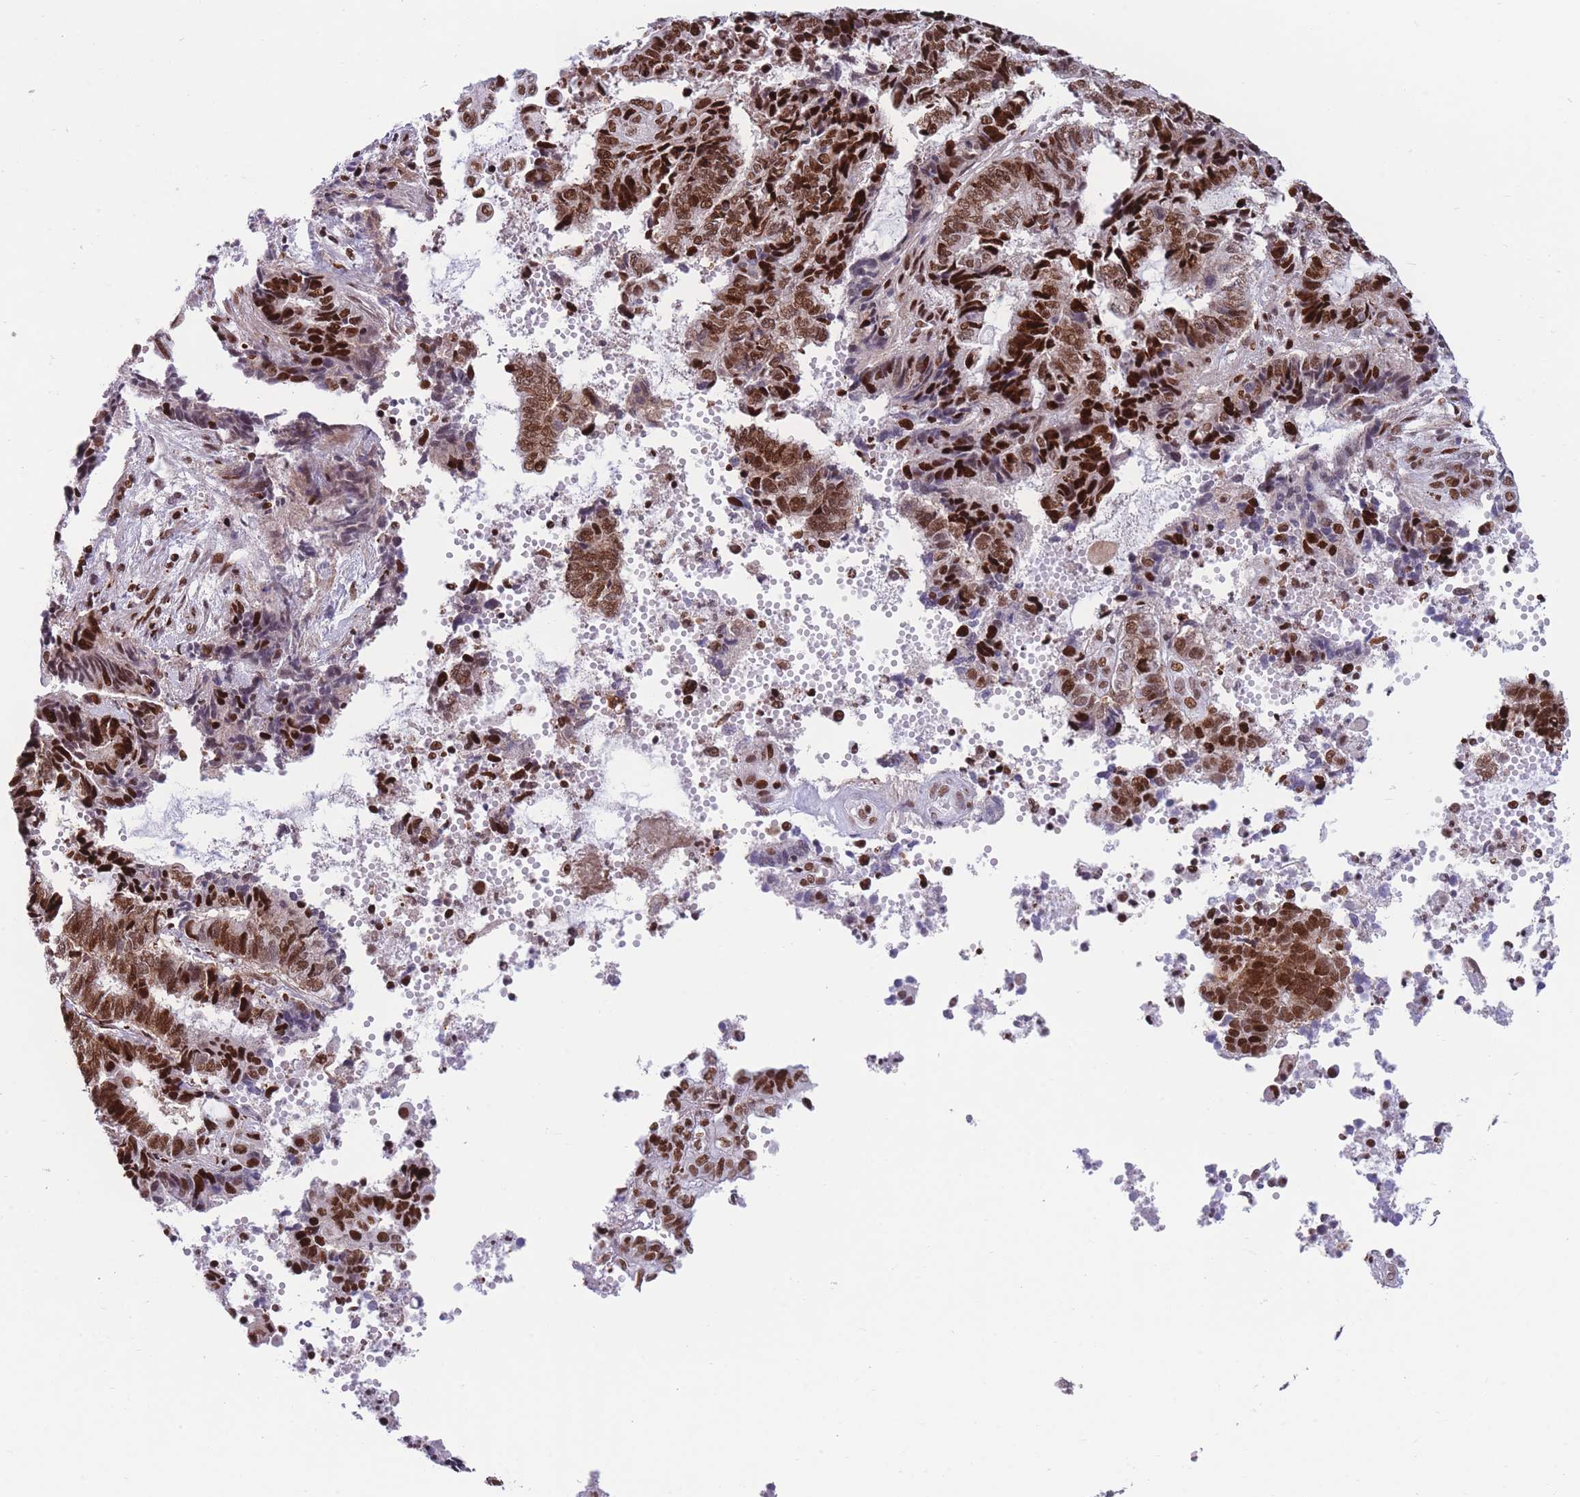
{"staining": {"intensity": "strong", "quantity": "25%-75%", "location": "cytoplasmic/membranous,nuclear"}, "tissue": "endometrial cancer", "cell_type": "Tumor cells", "image_type": "cancer", "snomed": [{"axis": "morphology", "description": "Adenocarcinoma, NOS"}, {"axis": "topography", "description": "Uterus"}, {"axis": "topography", "description": "Endometrium"}], "caption": "Endometrial cancer tissue reveals strong cytoplasmic/membranous and nuclear expression in approximately 25%-75% of tumor cells, visualized by immunohistochemistry. The staining was performed using DAB, with brown indicating positive protein expression. Nuclei are stained blue with hematoxylin.", "gene": "DNAJC3", "patient": {"sex": "female", "age": 70}}